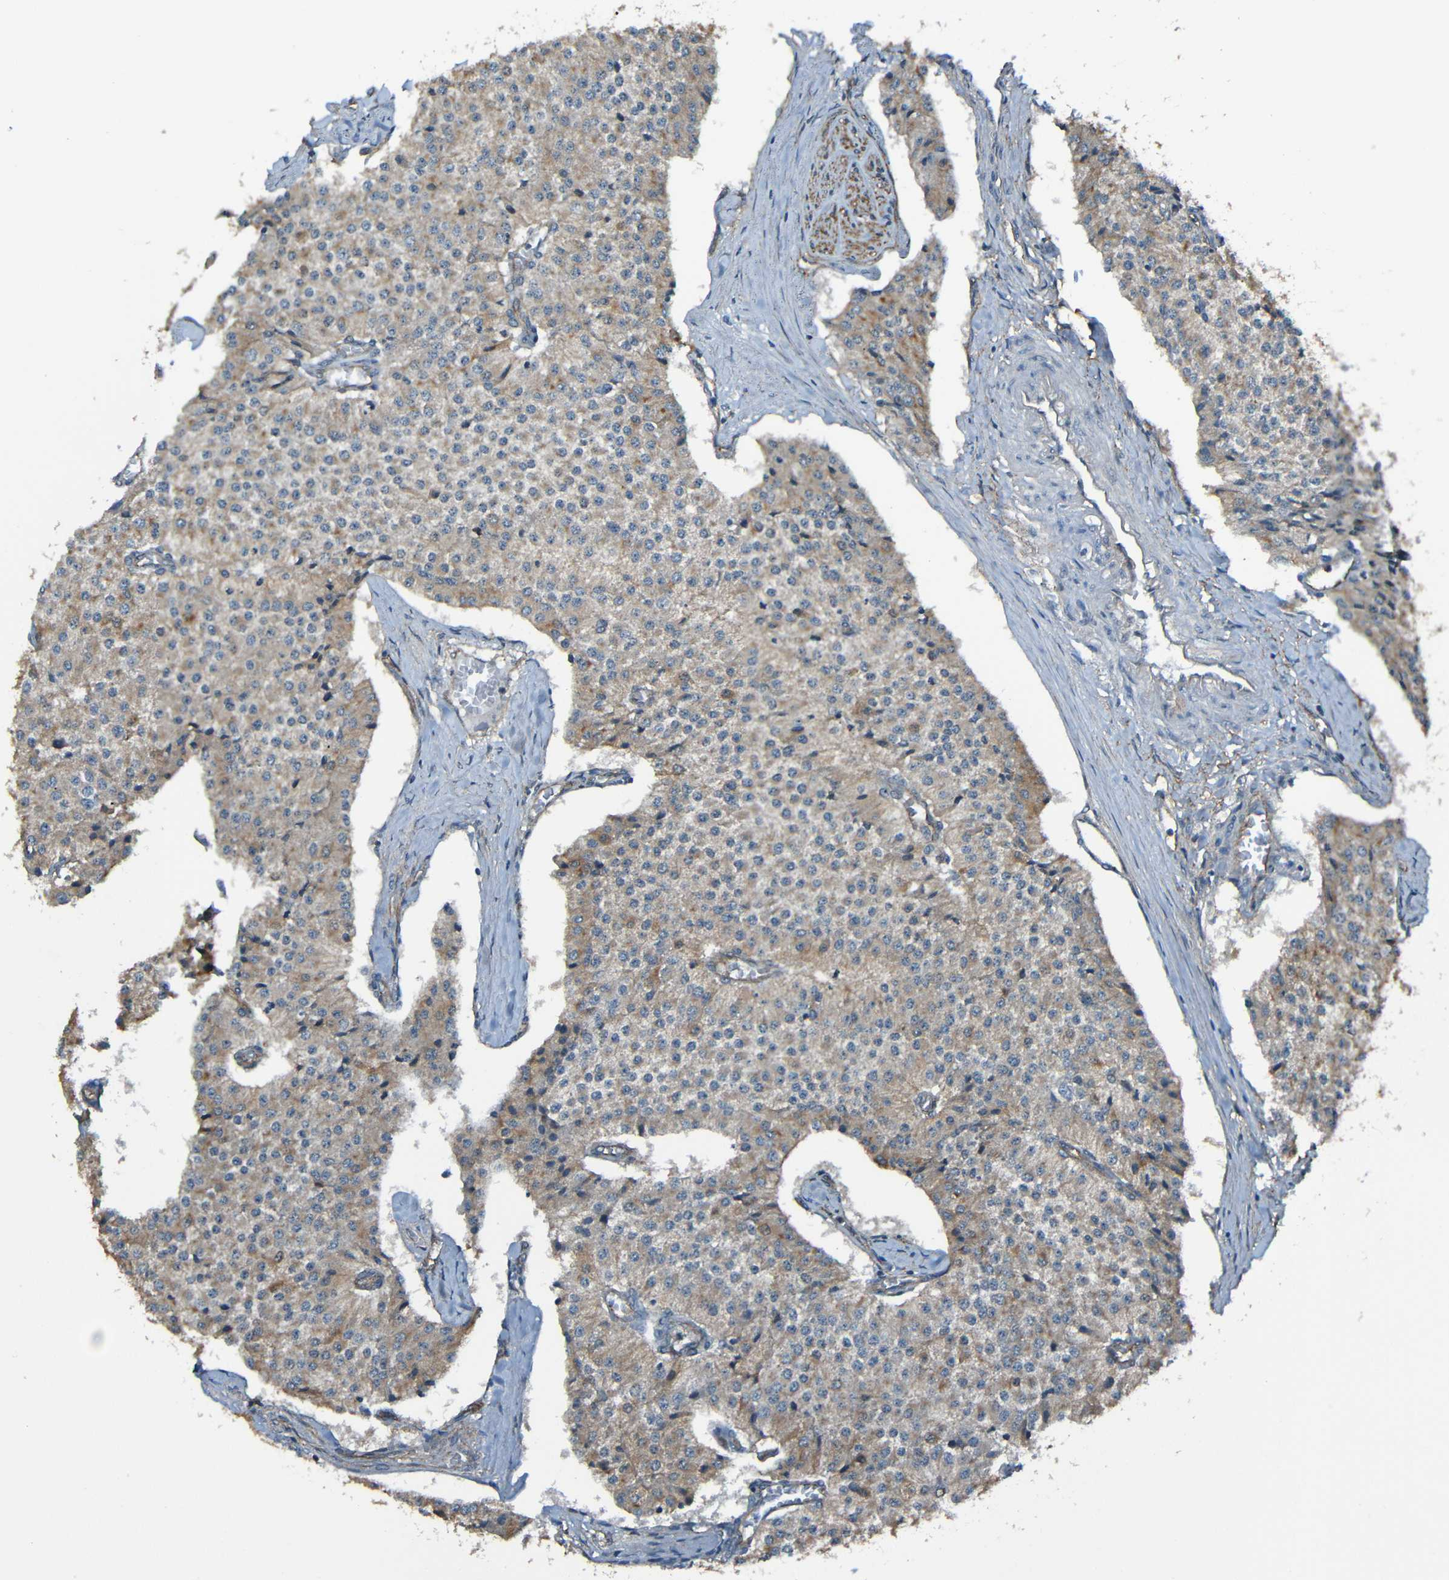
{"staining": {"intensity": "moderate", "quantity": ">75%", "location": "cytoplasmic/membranous"}, "tissue": "carcinoid", "cell_type": "Tumor cells", "image_type": "cancer", "snomed": [{"axis": "morphology", "description": "Carcinoid, malignant, NOS"}, {"axis": "topography", "description": "Colon"}], "caption": "DAB (3,3'-diaminobenzidine) immunohistochemical staining of human carcinoid (malignant) demonstrates moderate cytoplasmic/membranous protein expression in about >75% of tumor cells.", "gene": "LGR5", "patient": {"sex": "female", "age": 52}}